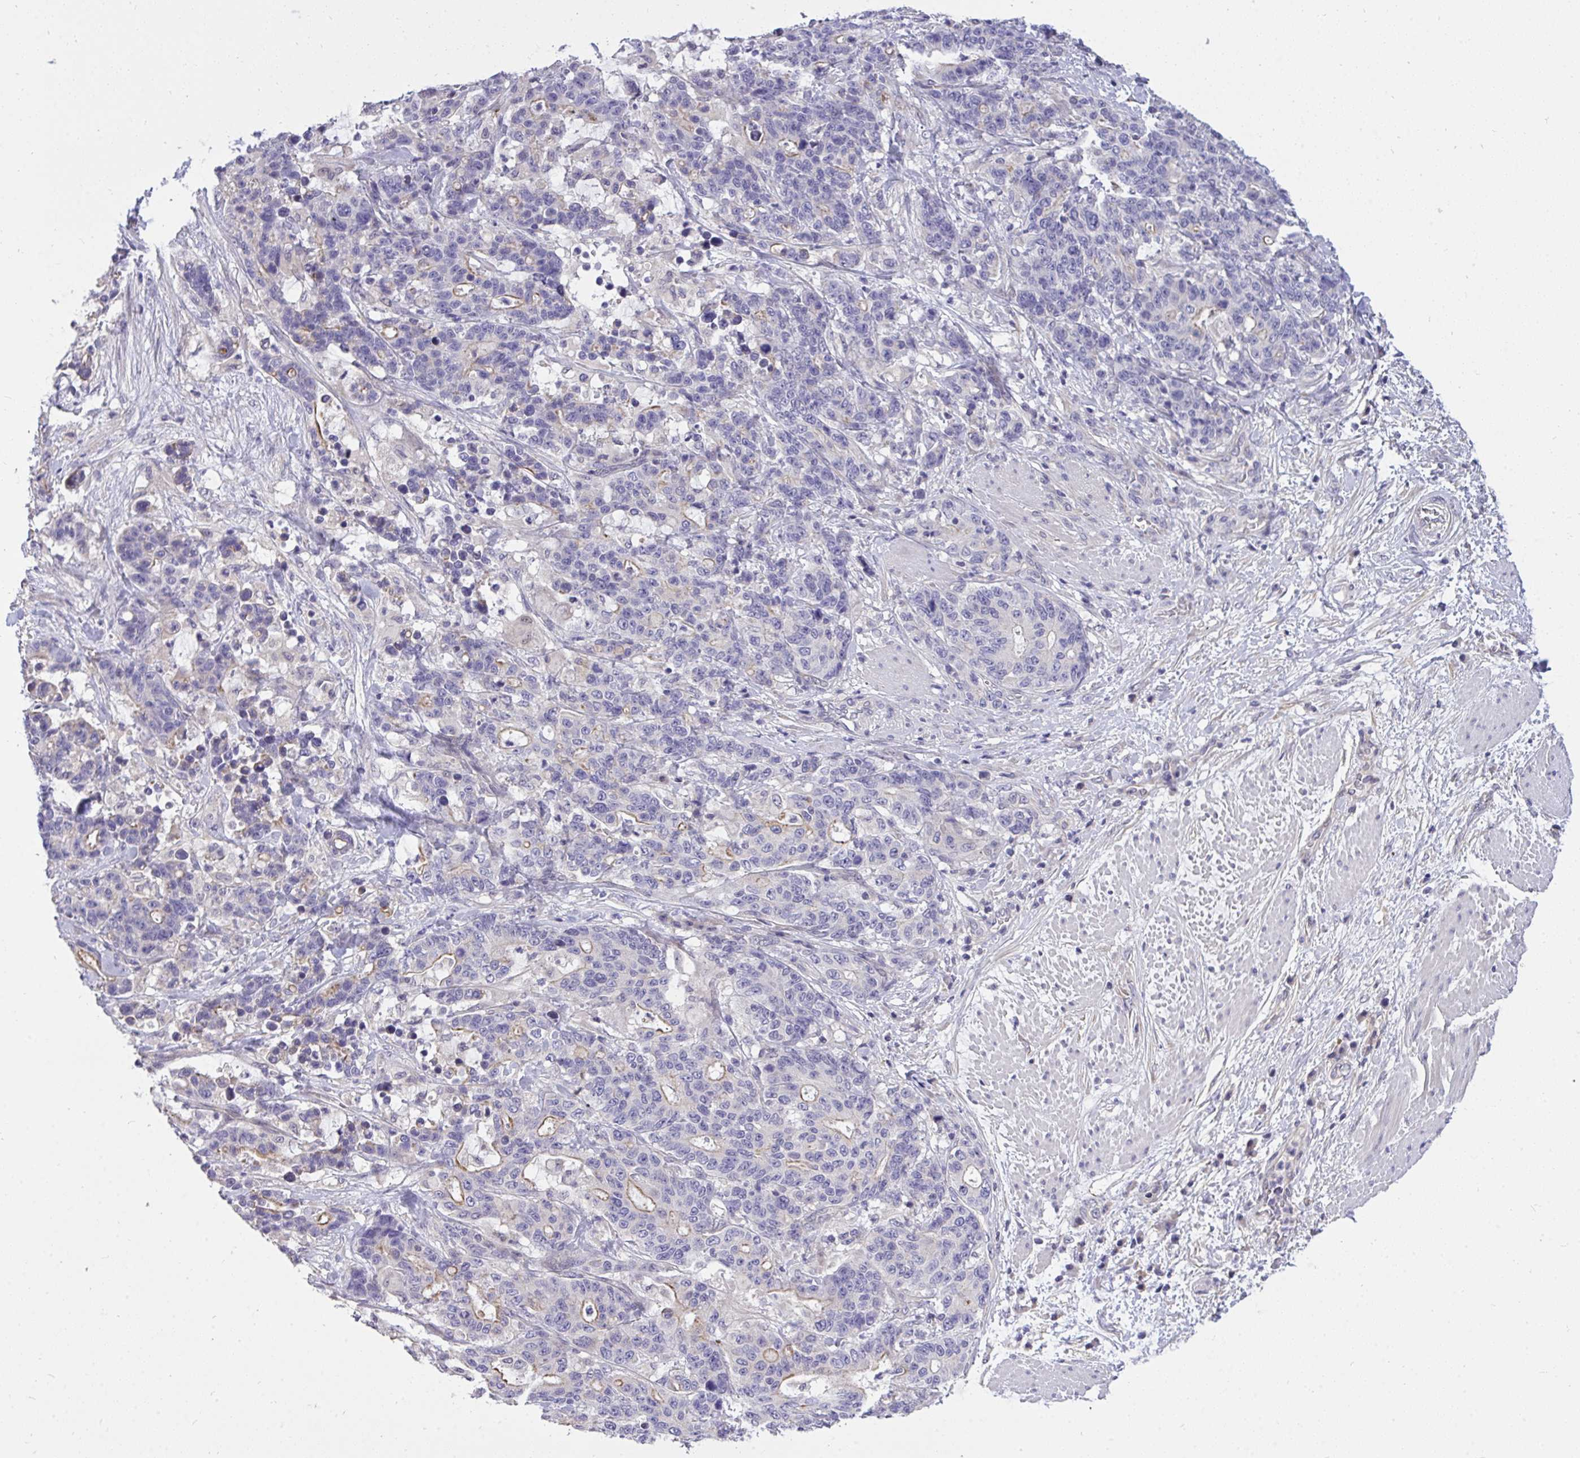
{"staining": {"intensity": "moderate", "quantity": "<25%", "location": "cytoplasmic/membranous"}, "tissue": "stomach cancer", "cell_type": "Tumor cells", "image_type": "cancer", "snomed": [{"axis": "morphology", "description": "Normal tissue, NOS"}, {"axis": "morphology", "description": "Adenocarcinoma, NOS"}, {"axis": "topography", "description": "Stomach"}], "caption": "Stomach cancer stained for a protein exhibits moderate cytoplasmic/membranous positivity in tumor cells. The protein is shown in brown color, while the nuclei are stained blue.", "gene": "C19orf54", "patient": {"sex": "female", "age": 64}}